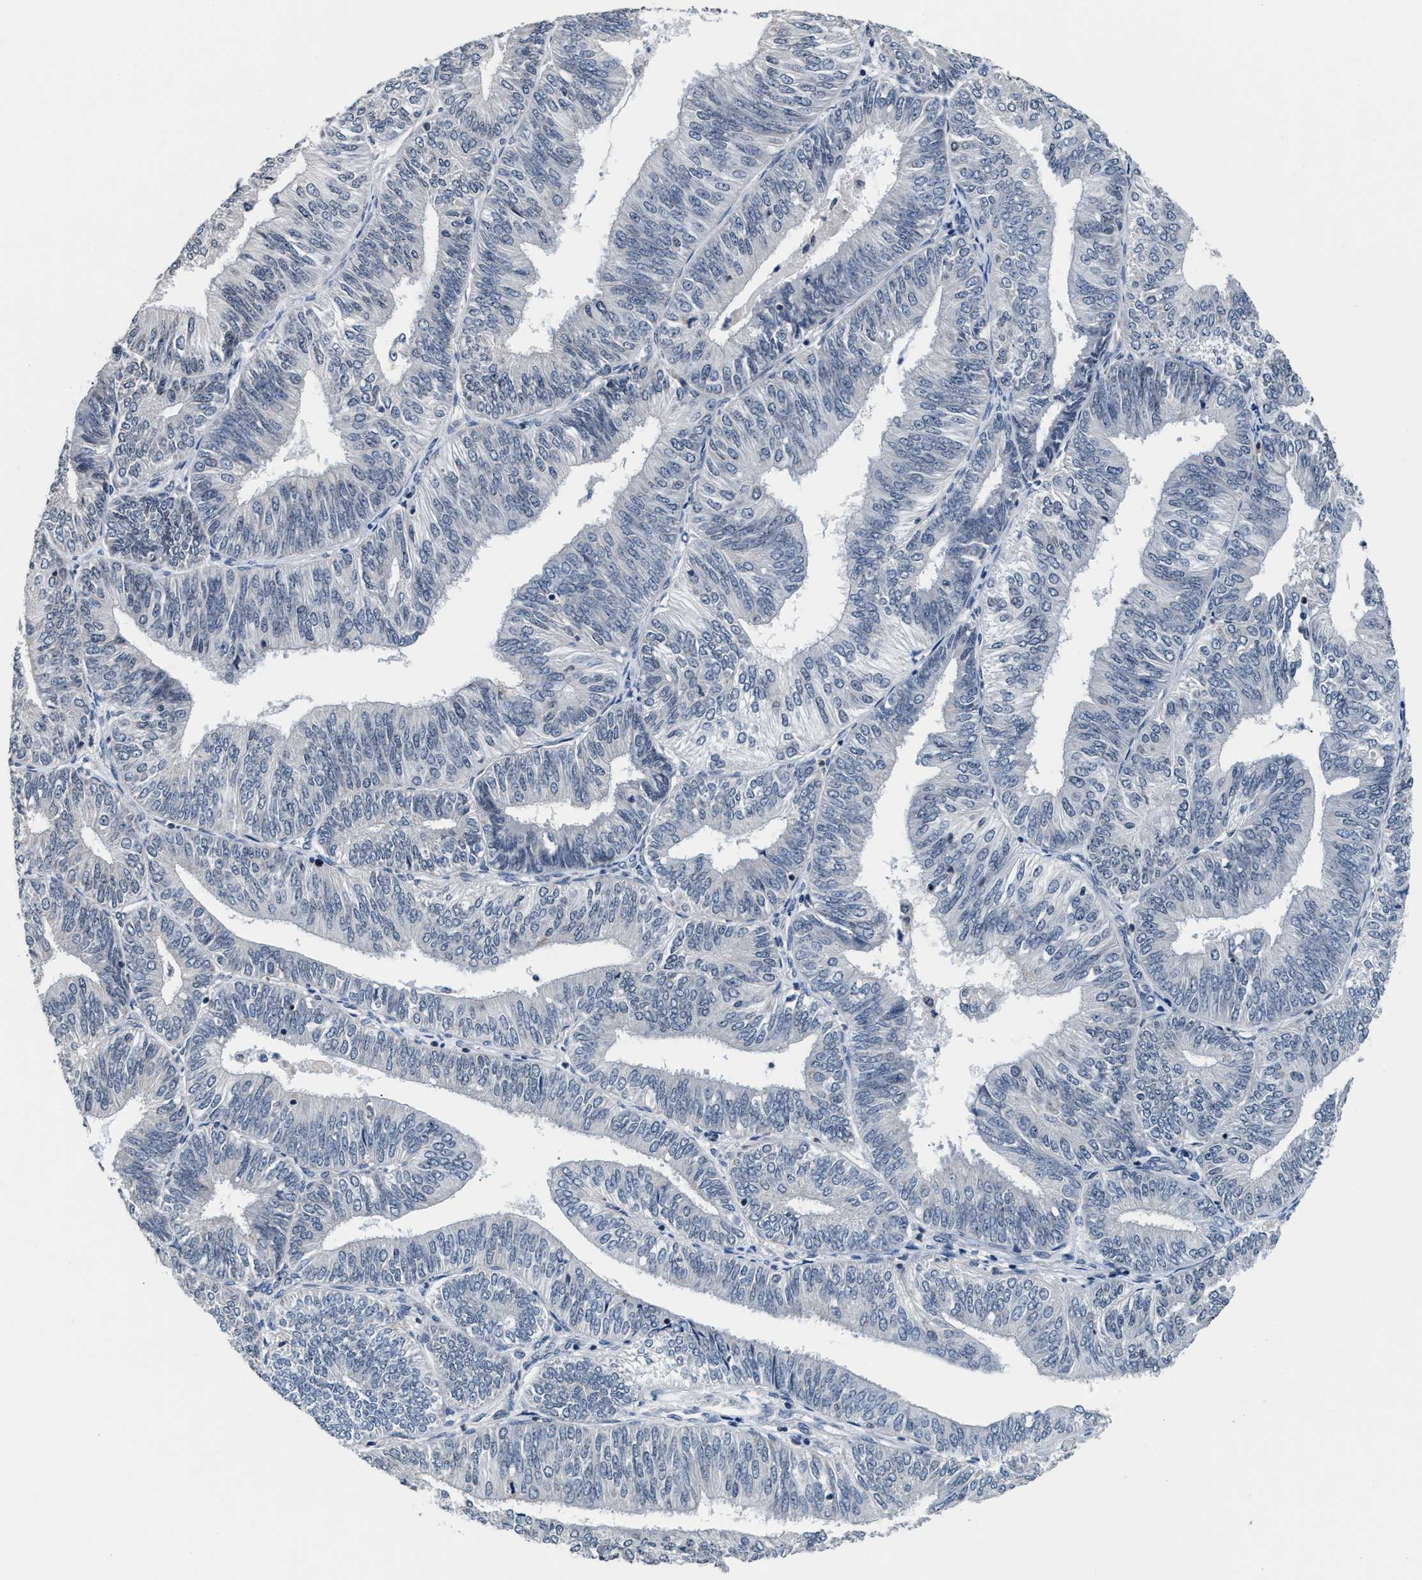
{"staining": {"intensity": "negative", "quantity": "none", "location": "none"}, "tissue": "endometrial cancer", "cell_type": "Tumor cells", "image_type": "cancer", "snomed": [{"axis": "morphology", "description": "Adenocarcinoma, NOS"}, {"axis": "topography", "description": "Endometrium"}], "caption": "Immunohistochemistry (IHC) micrograph of neoplastic tissue: adenocarcinoma (endometrial) stained with DAB (3,3'-diaminobenzidine) exhibits no significant protein positivity in tumor cells.", "gene": "MYH3", "patient": {"sex": "female", "age": 58}}